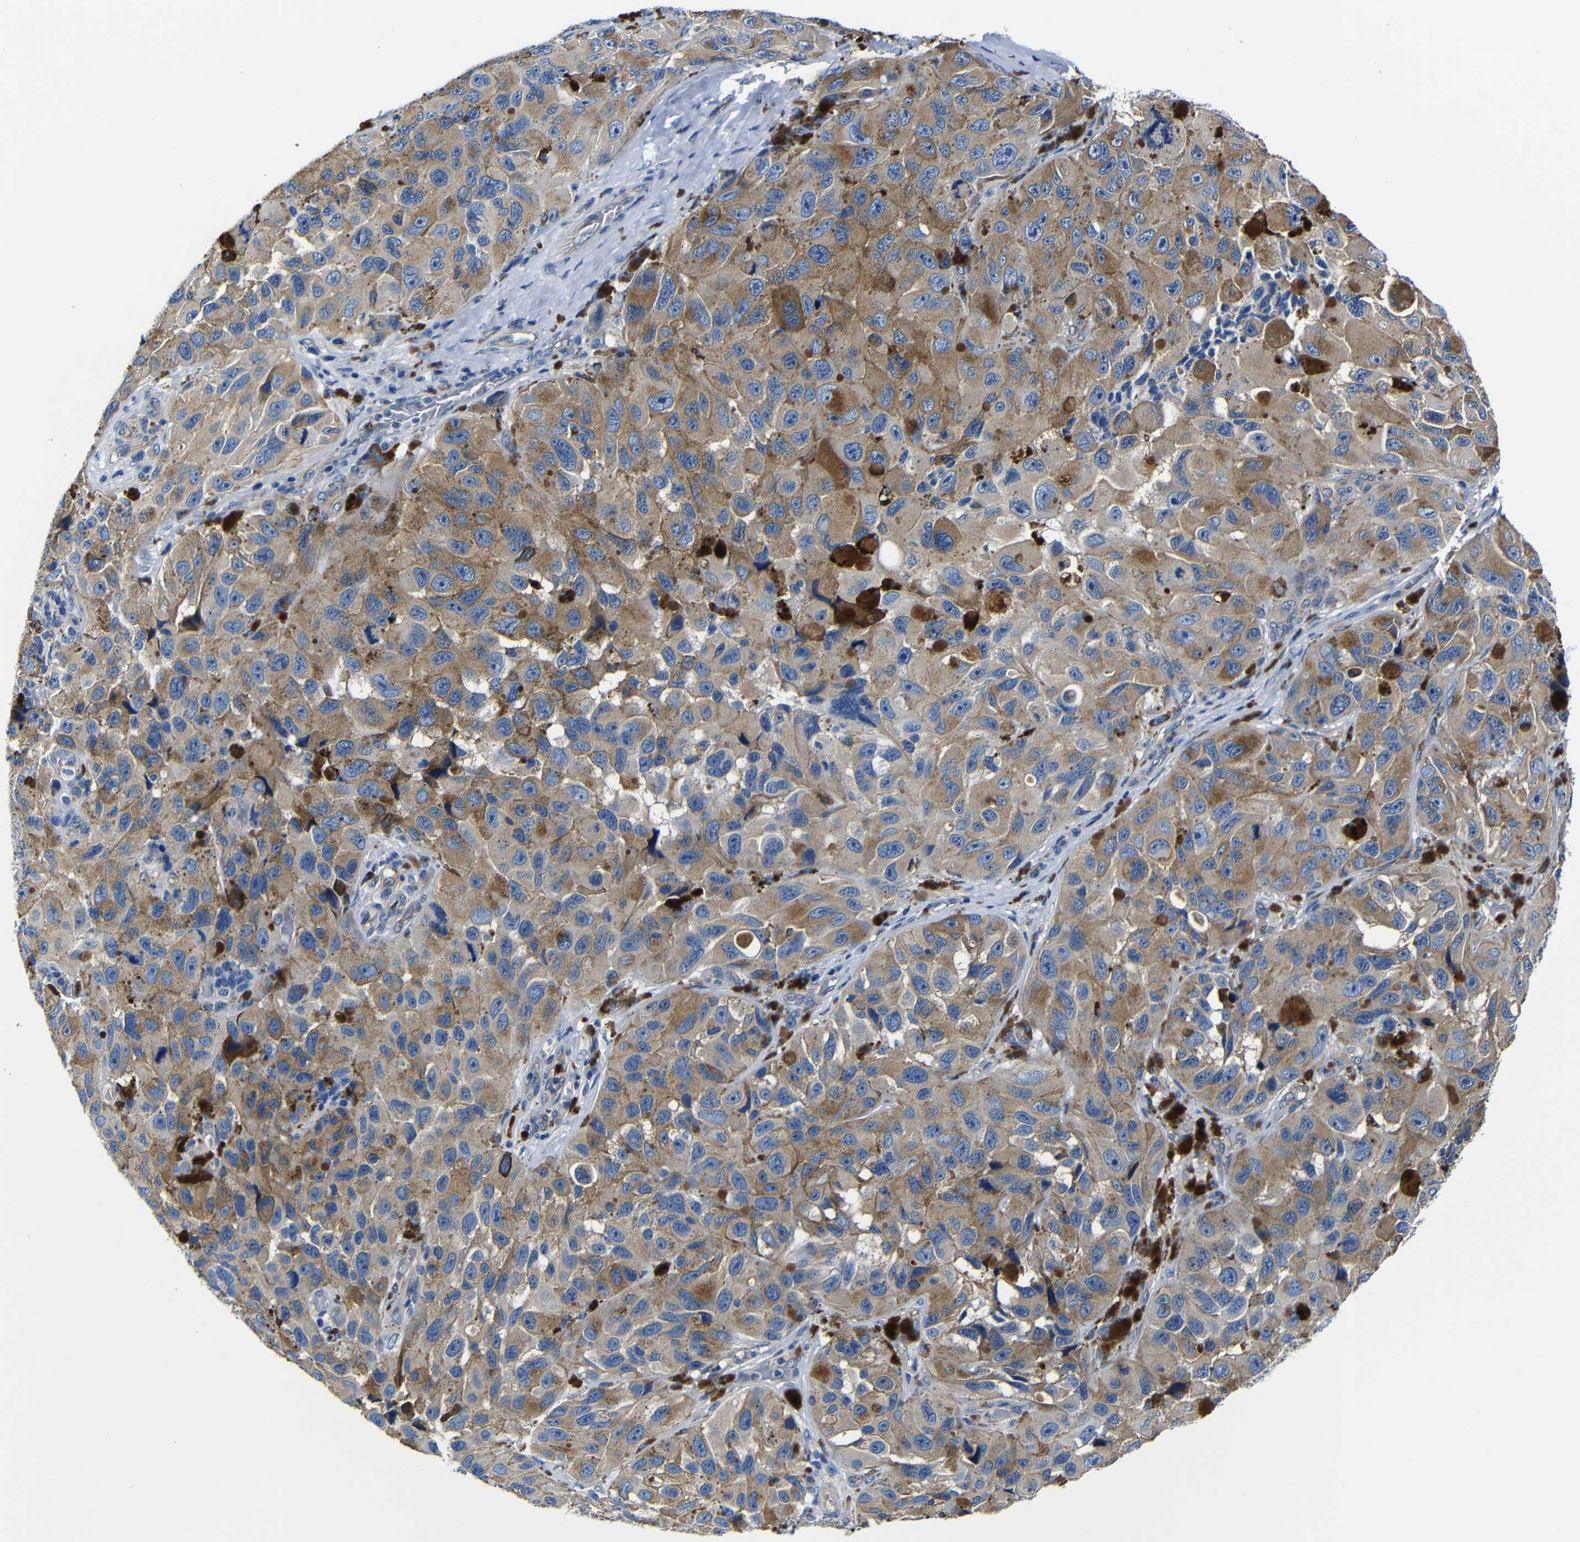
{"staining": {"intensity": "moderate", "quantity": ">75%", "location": "cytoplasmic/membranous"}, "tissue": "melanoma", "cell_type": "Tumor cells", "image_type": "cancer", "snomed": [{"axis": "morphology", "description": "Malignant melanoma, NOS"}, {"axis": "topography", "description": "Skin"}], "caption": "This is an image of immunohistochemistry staining of malignant melanoma, which shows moderate expression in the cytoplasmic/membranous of tumor cells.", "gene": "GIMAP2", "patient": {"sex": "female", "age": 73}}